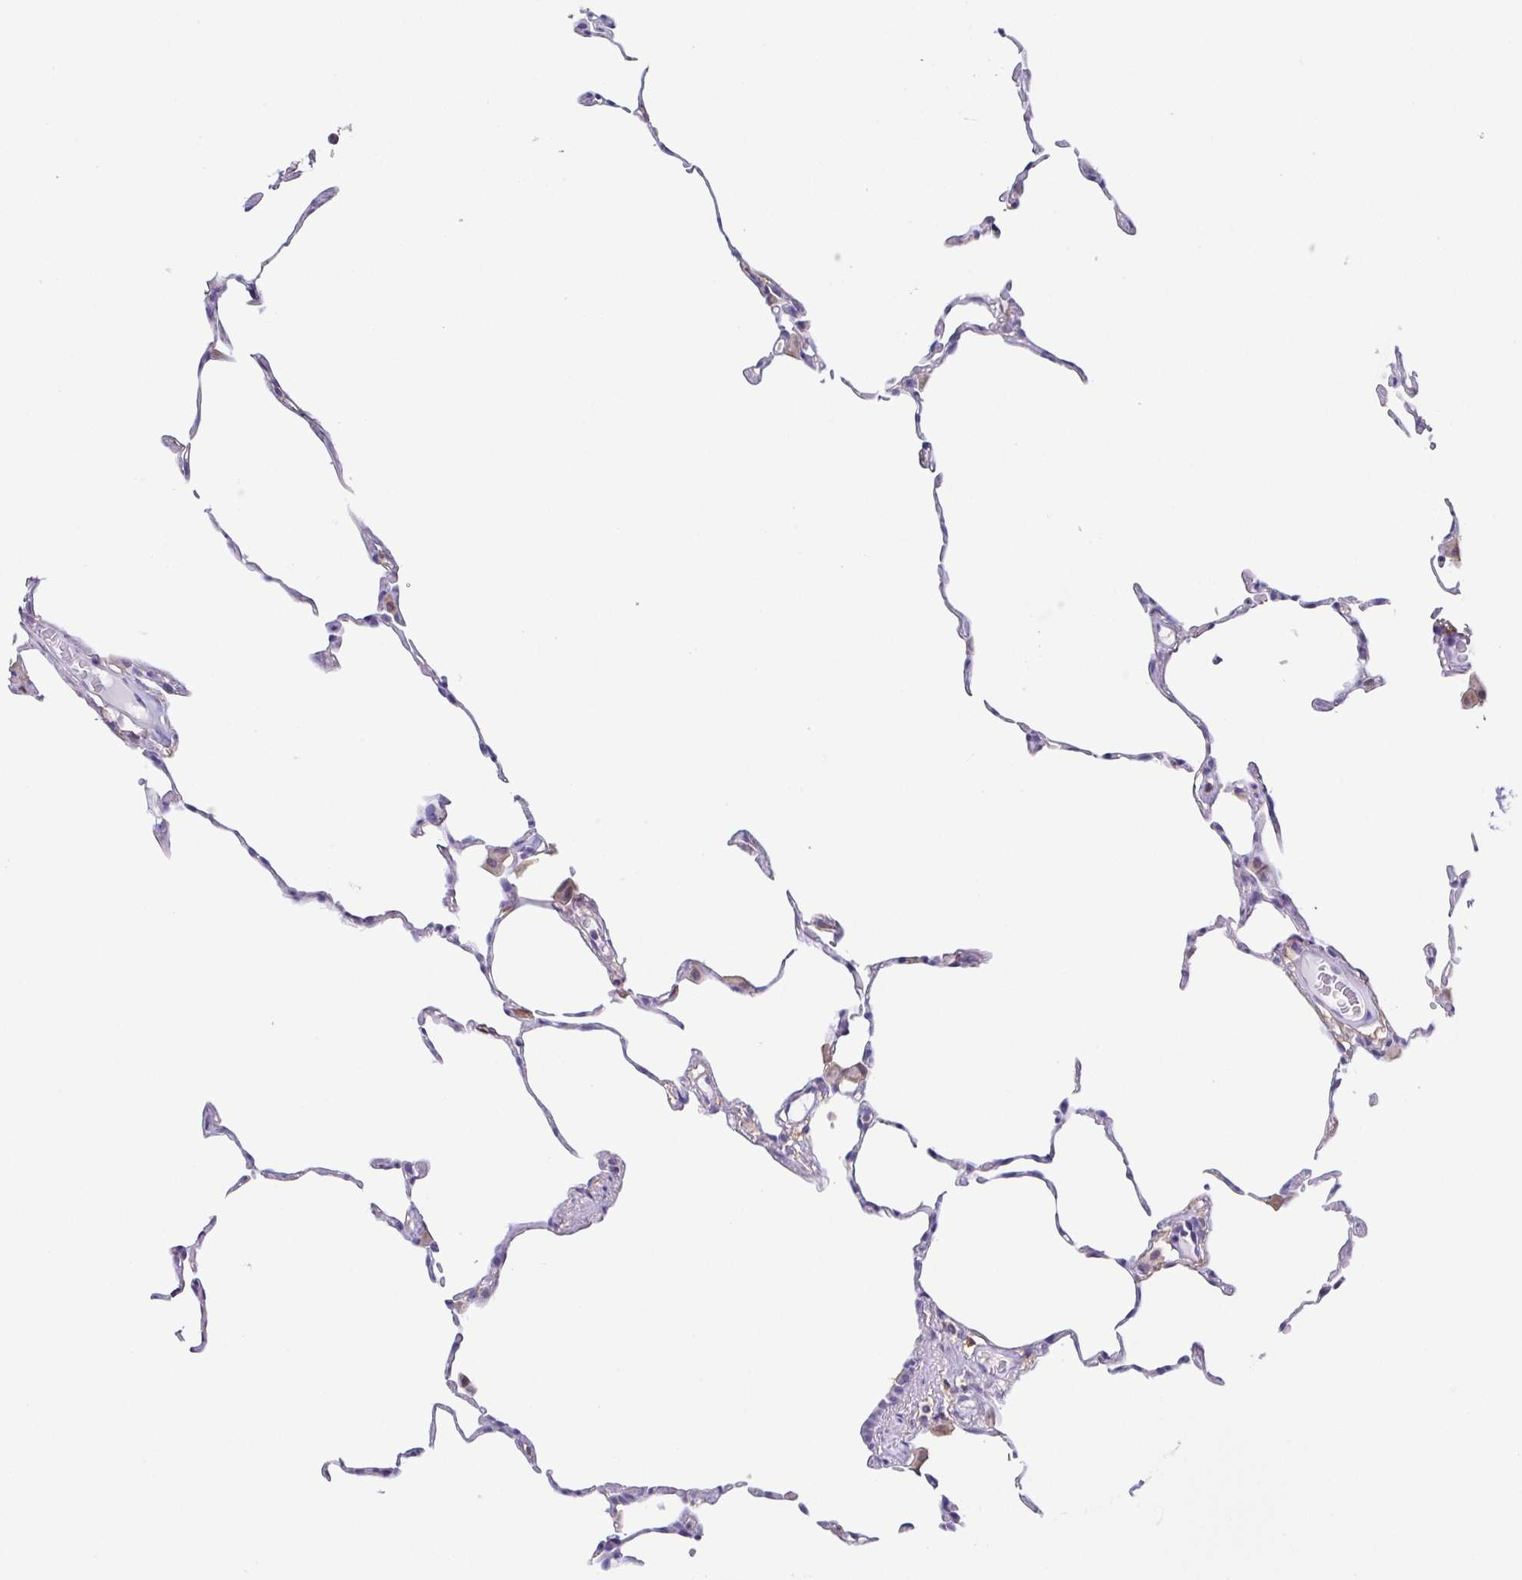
{"staining": {"intensity": "moderate", "quantity": "<25%", "location": "cytoplasmic/membranous"}, "tissue": "lung", "cell_type": "Alveolar cells", "image_type": "normal", "snomed": [{"axis": "morphology", "description": "Normal tissue, NOS"}, {"axis": "topography", "description": "Lung"}], "caption": "Immunohistochemistry (DAB (3,3'-diaminobenzidine)) staining of benign lung demonstrates moderate cytoplasmic/membranous protein positivity in about <25% of alveolar cells. The staining is performed using DAB brown chromogen to label protein expression. The nuclei are counter-stained blue using hematoxylin.", "gene": "ANXA10", "patient": {"sex": "female", "age": 57}}